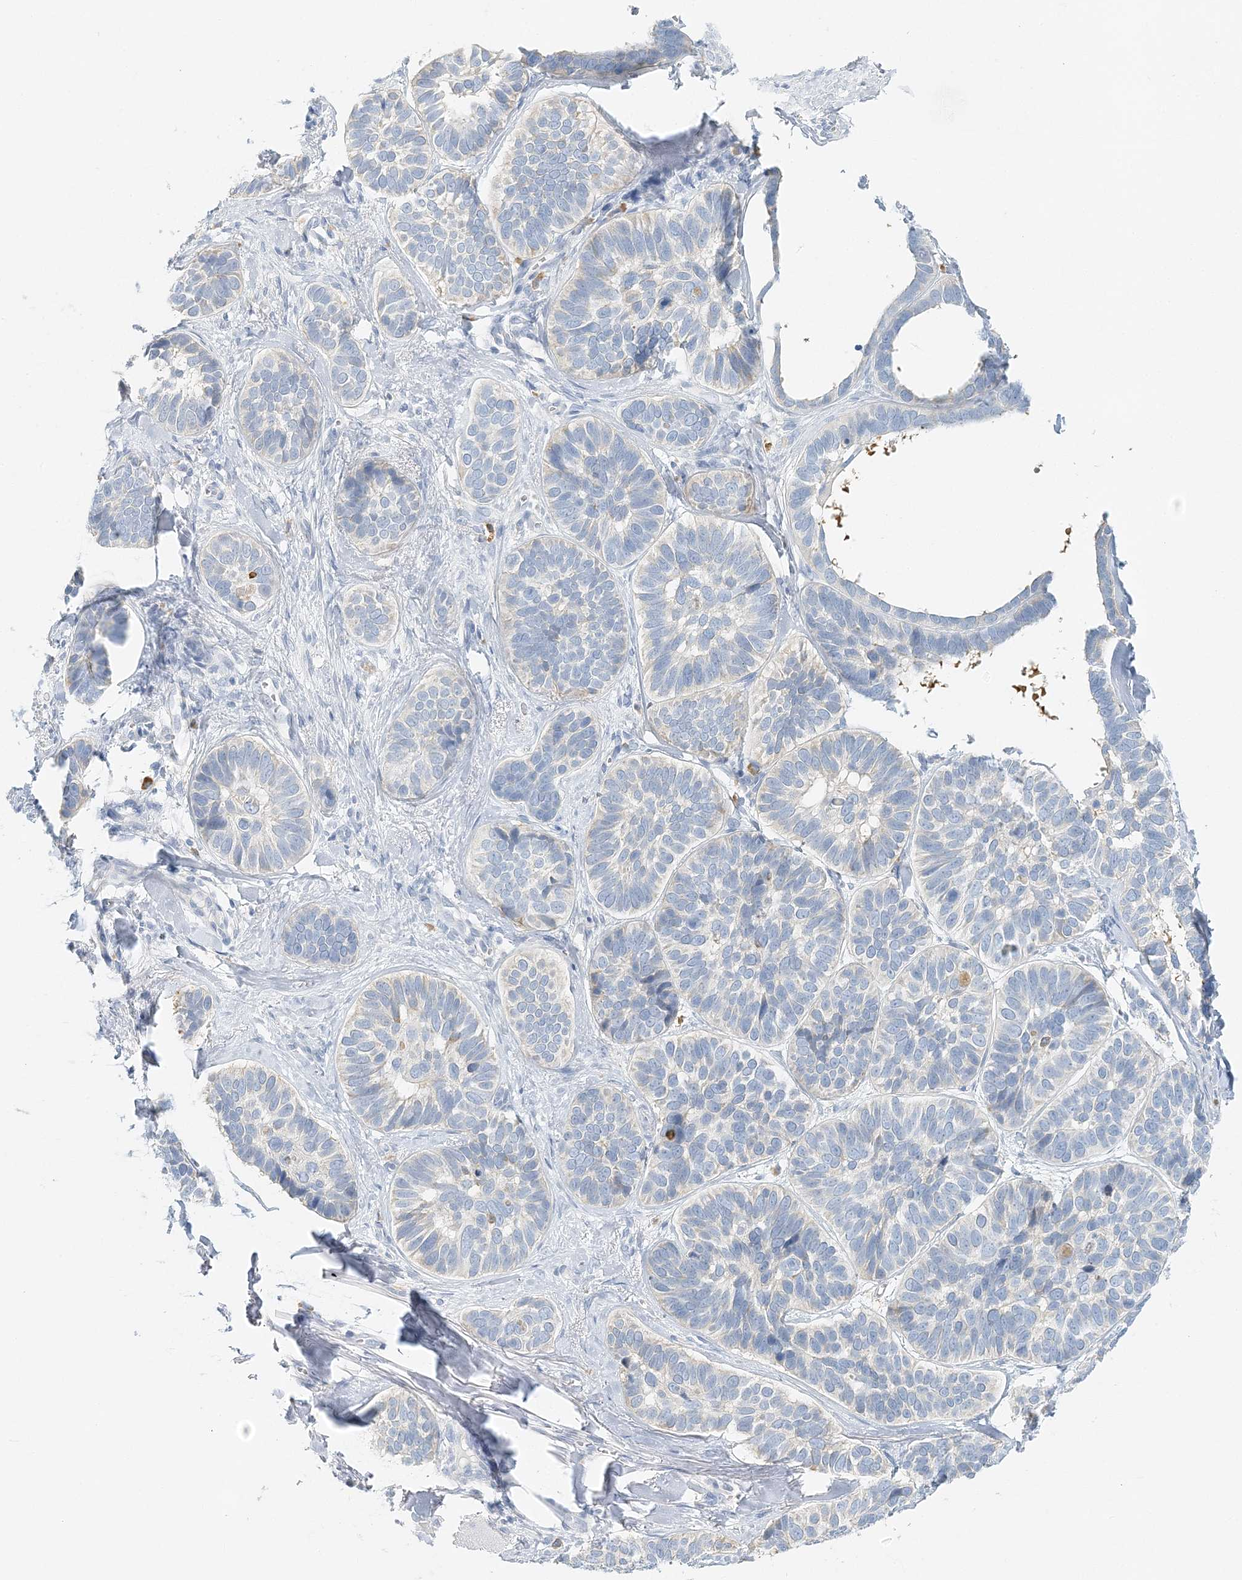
{"staining": {"intensity": "negative", "quantity": "none", "location": "none"}, "tissue": "skin cancer", "cell_type": "Tumor cells", "image_type": "cancer", "snomed": [{"axis": "morphology", "description": "Basal cell carcinoma"}, {"axis": "topography", "description": "Skin"}], "caption": "A micrograph of human skin basal cell carcinoma is negative for staining in tumor cells.", "gene": "VILL", "patient": {"sex": "male", "age": 62}}